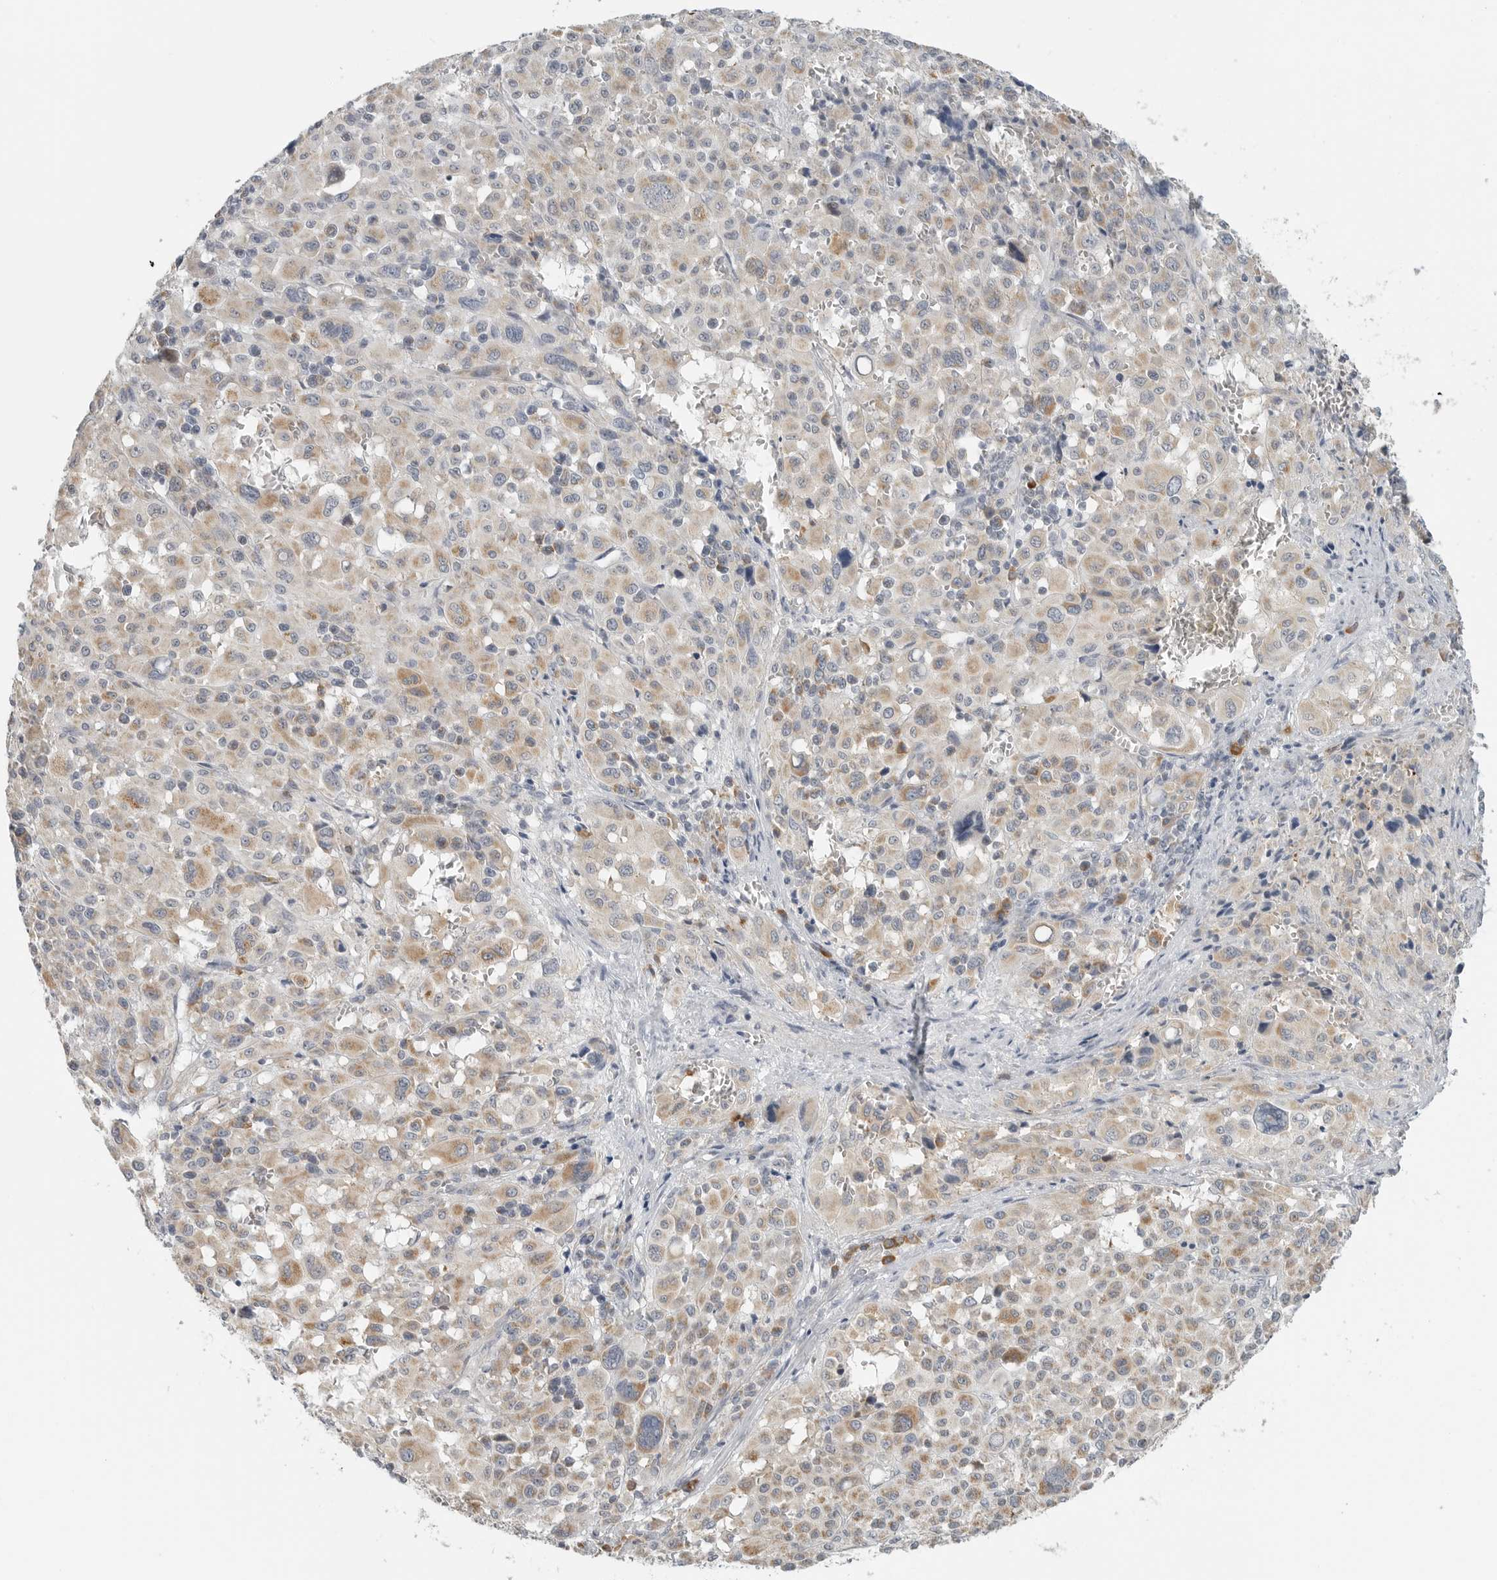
{"staining": {"intensity": "moderate", "quantity": "<25%", "location": "cytoplasmic/membranous"}, "tissue": "melanoma", "cell_type": "Tumor cells", "image_type": "cancer", "snomed": [{"axis": "morphology", "description": "Malignant melanoma, Metastatic site"}, {"axis": "topography", "description": "Skin"}], "caption": "Immunohistochemical staining of human melanoma reveals low levels of moderate cytoplasmic/membranous expression in about <25% of tumor cells.", "gene": "IL12RB2", "patient": {"sex": "female", "age": 74}}